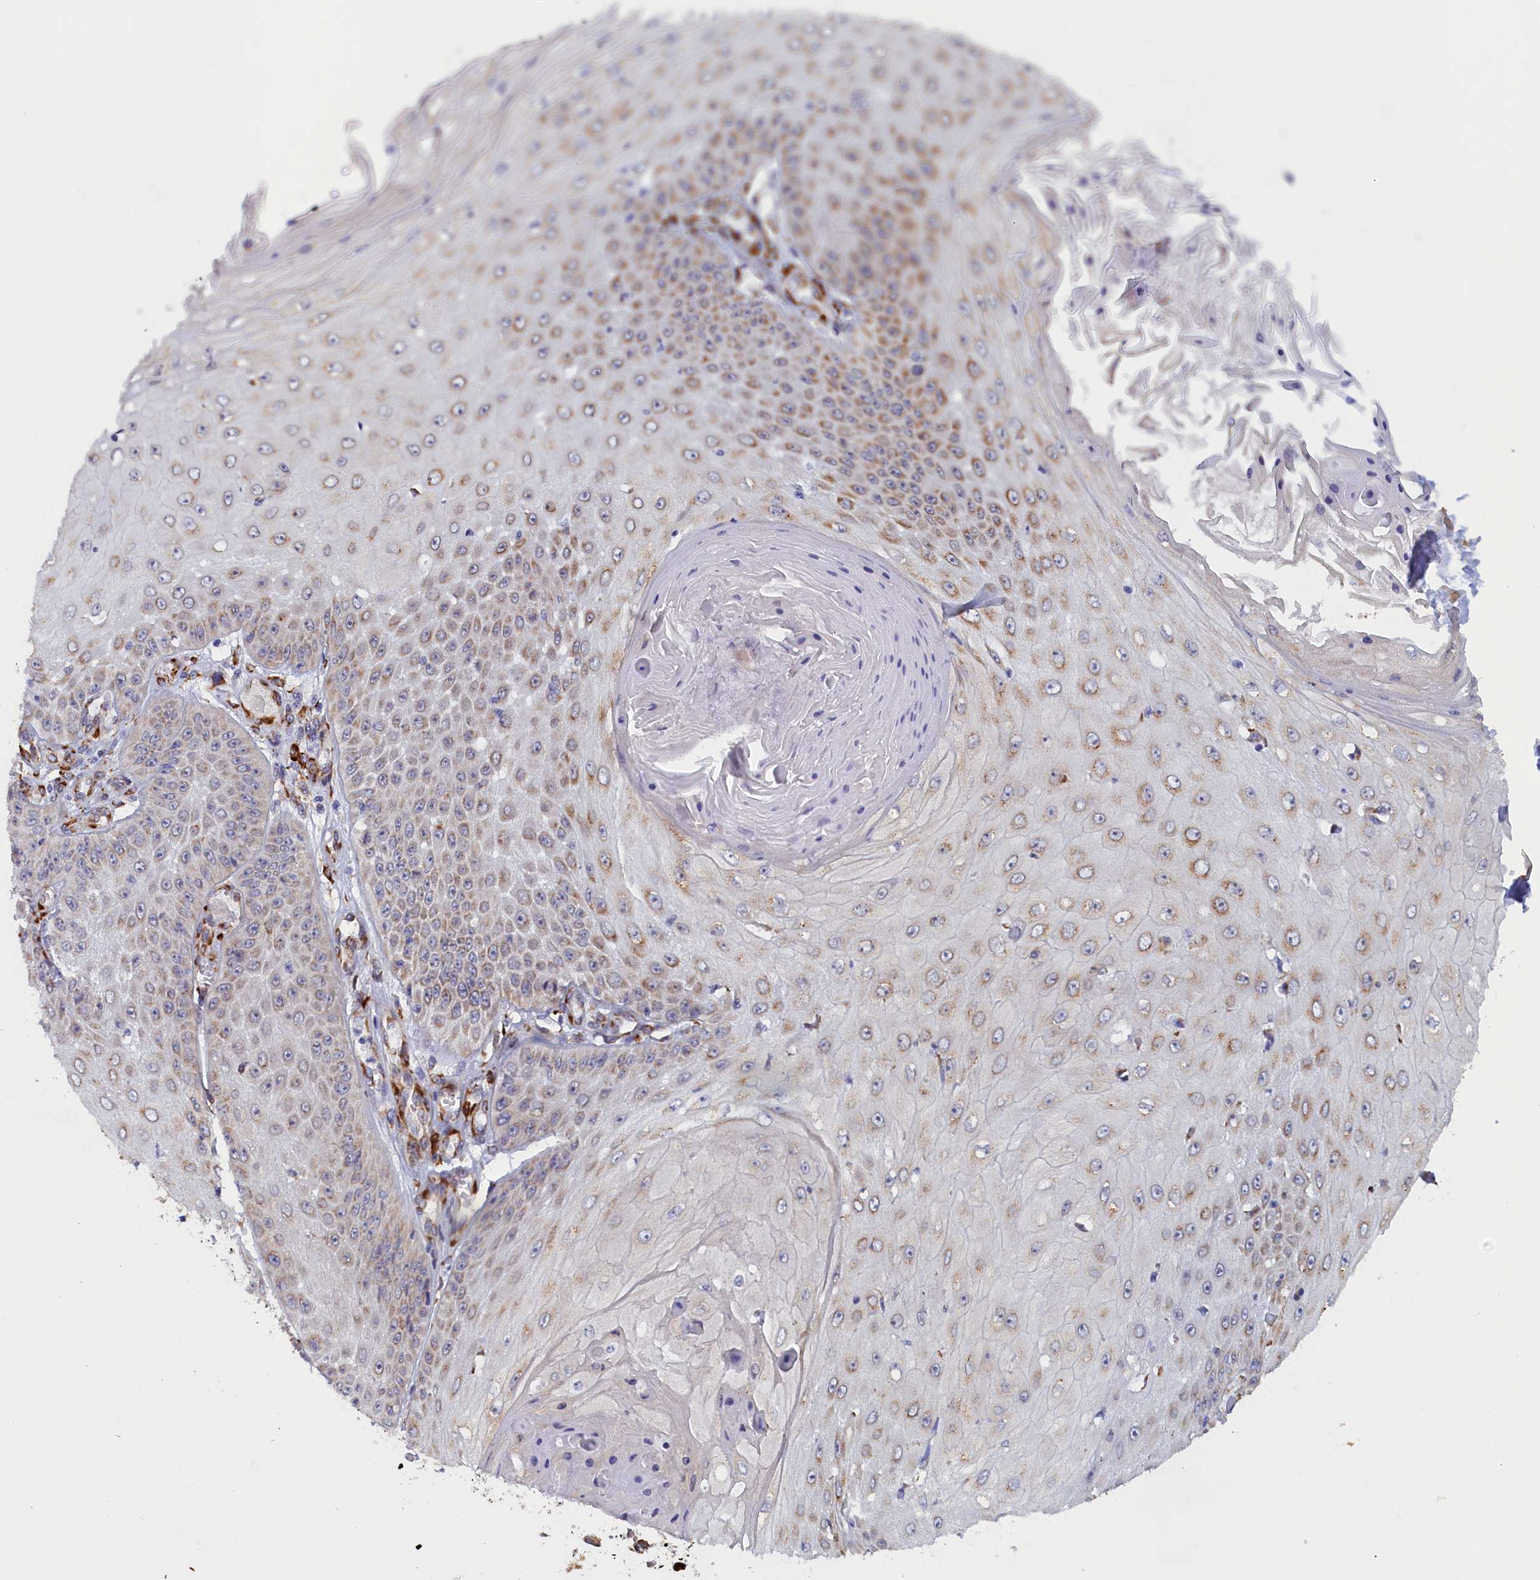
{"staining": {"intensity": "moderate", "quantity": "<25%", "location": "cytoplasmic/membranous"}, "tissue": "skin cancer", "cell_type": "Tumor cells", "image_type": "cancer", "snomed": [{"axis": "morphology", "description": "Squamous cell carcinoma, NOS"}, {"axis": "topography", "description": "Skin"}], "caption": "A histopathology image of skin squamous cell carcinoma stained for a protein demonstrates moderate cytoplasmic/membranous brown staining in tumor cells.", "gene": "CCDC68", "patient": {"sex": "male", "age": 70}}